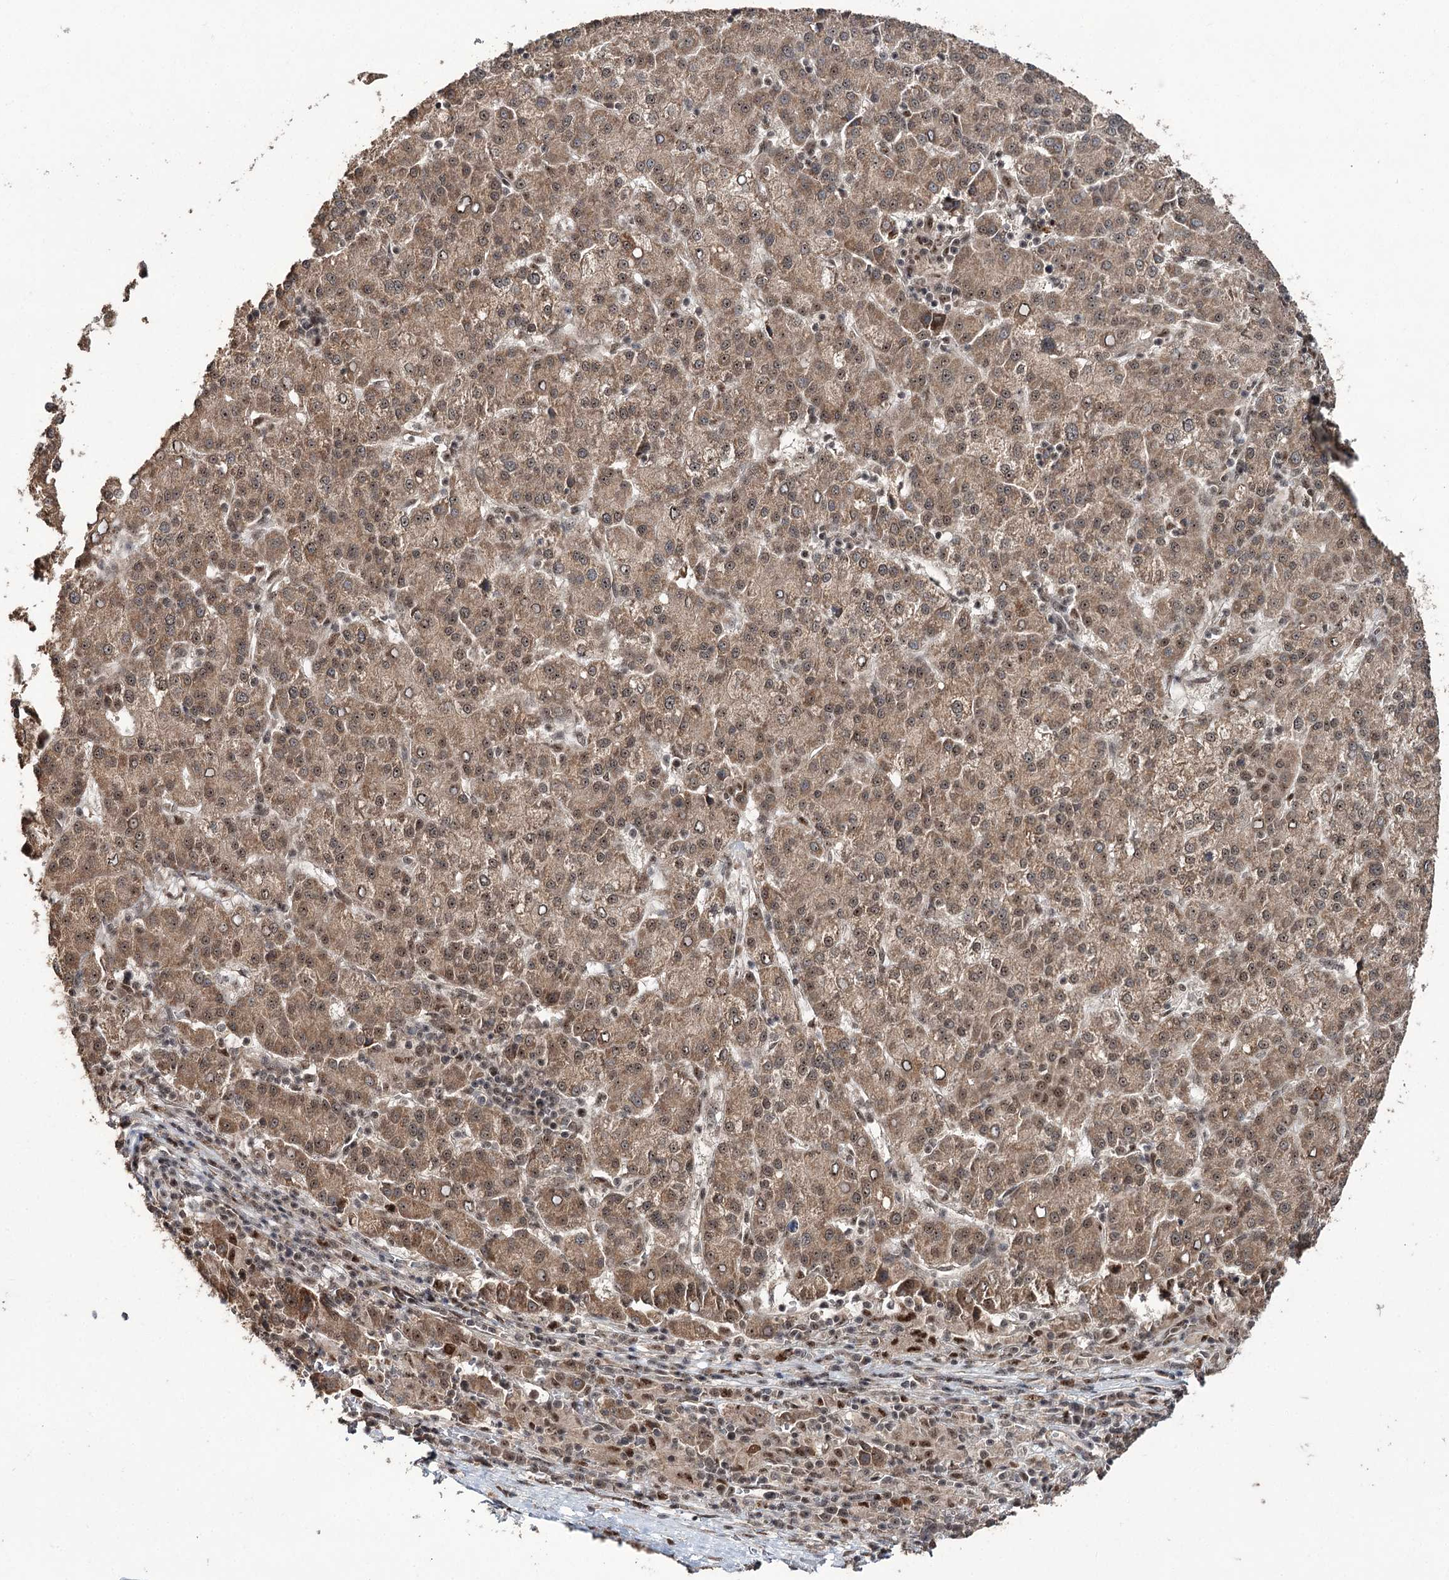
{"staining": {"intensity": "moderate", "quantity": ">75%", "location": "cytoplasmic/membranous,nuclear"}, "tissue": "liver cancer", "cell_type": "Tumor cells", "image_type": "cancer", "snomed": [{"axis": "morphology", "description": "Carcinoma, Hepatocellular, NOS"}, {"axis": "topography", "description": "Liver"}], "caption": "This image shows IHC staining of human liver cancer, with medium moderate cytoplasmic/membranous and nuclear staining in approximately >75% of tumor cells.", "gene": "ERCC3", "patient": {"sex": "female", "age": 58}}